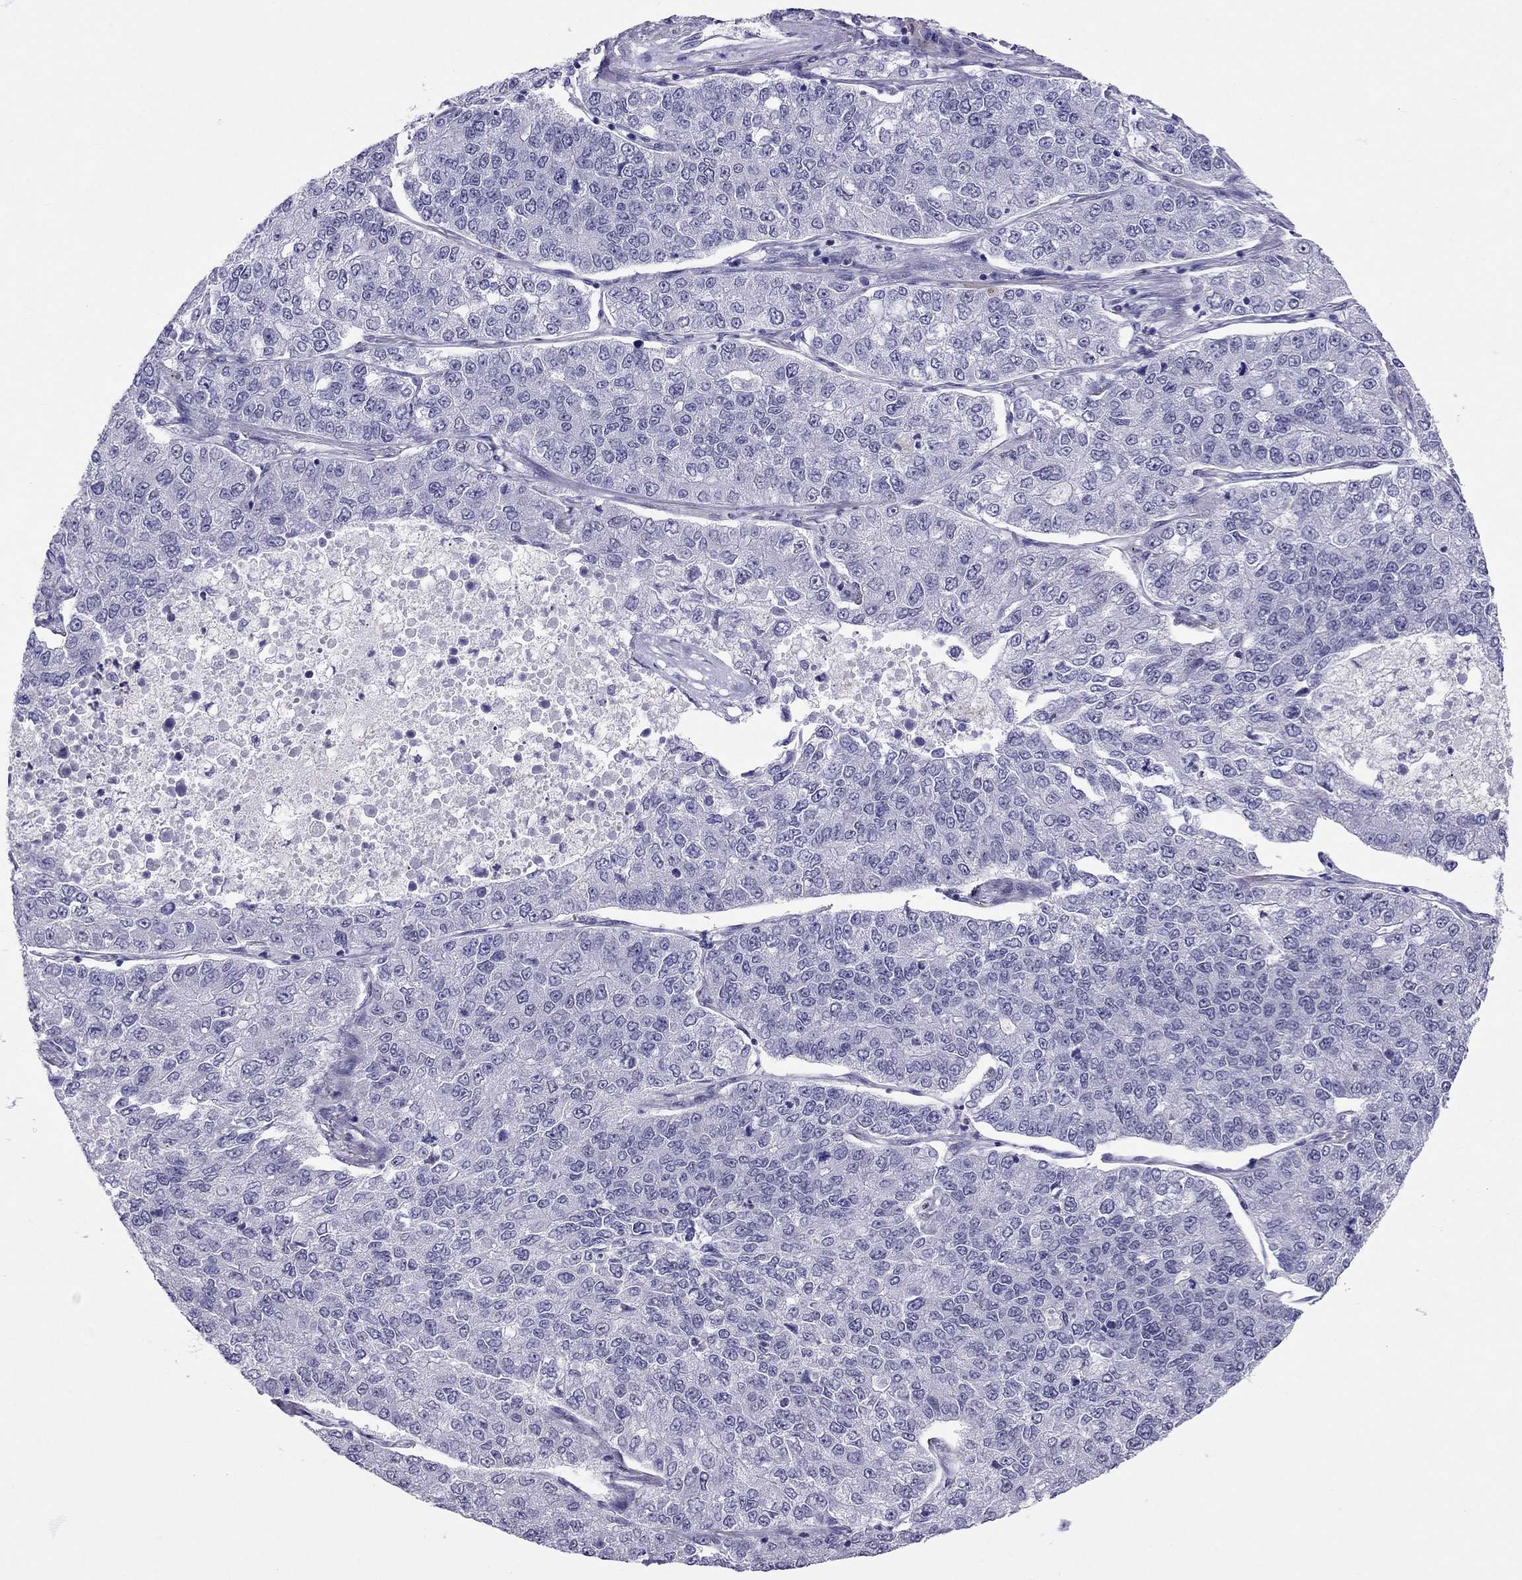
{"staining": {"intensity": "negative", "quantity": "none", "location": "none"}, "tissue": "lung cancer", "cell_type": "Tumor cells", "image_type": "cancer", "snomed": [{"axis": "morphology", "description": "Adenocarcinoma, NOS"}, {"axis": "topography", "description": "Lung"}], "caption": "This image is of lung cancer stained with immunohistochemistry to label a protein in brown with the nuclei are counter-stained blue. There is no staining in tumor cells.", "gene": "CROCC2", "patient": {"sex": "male", "age": 49}}